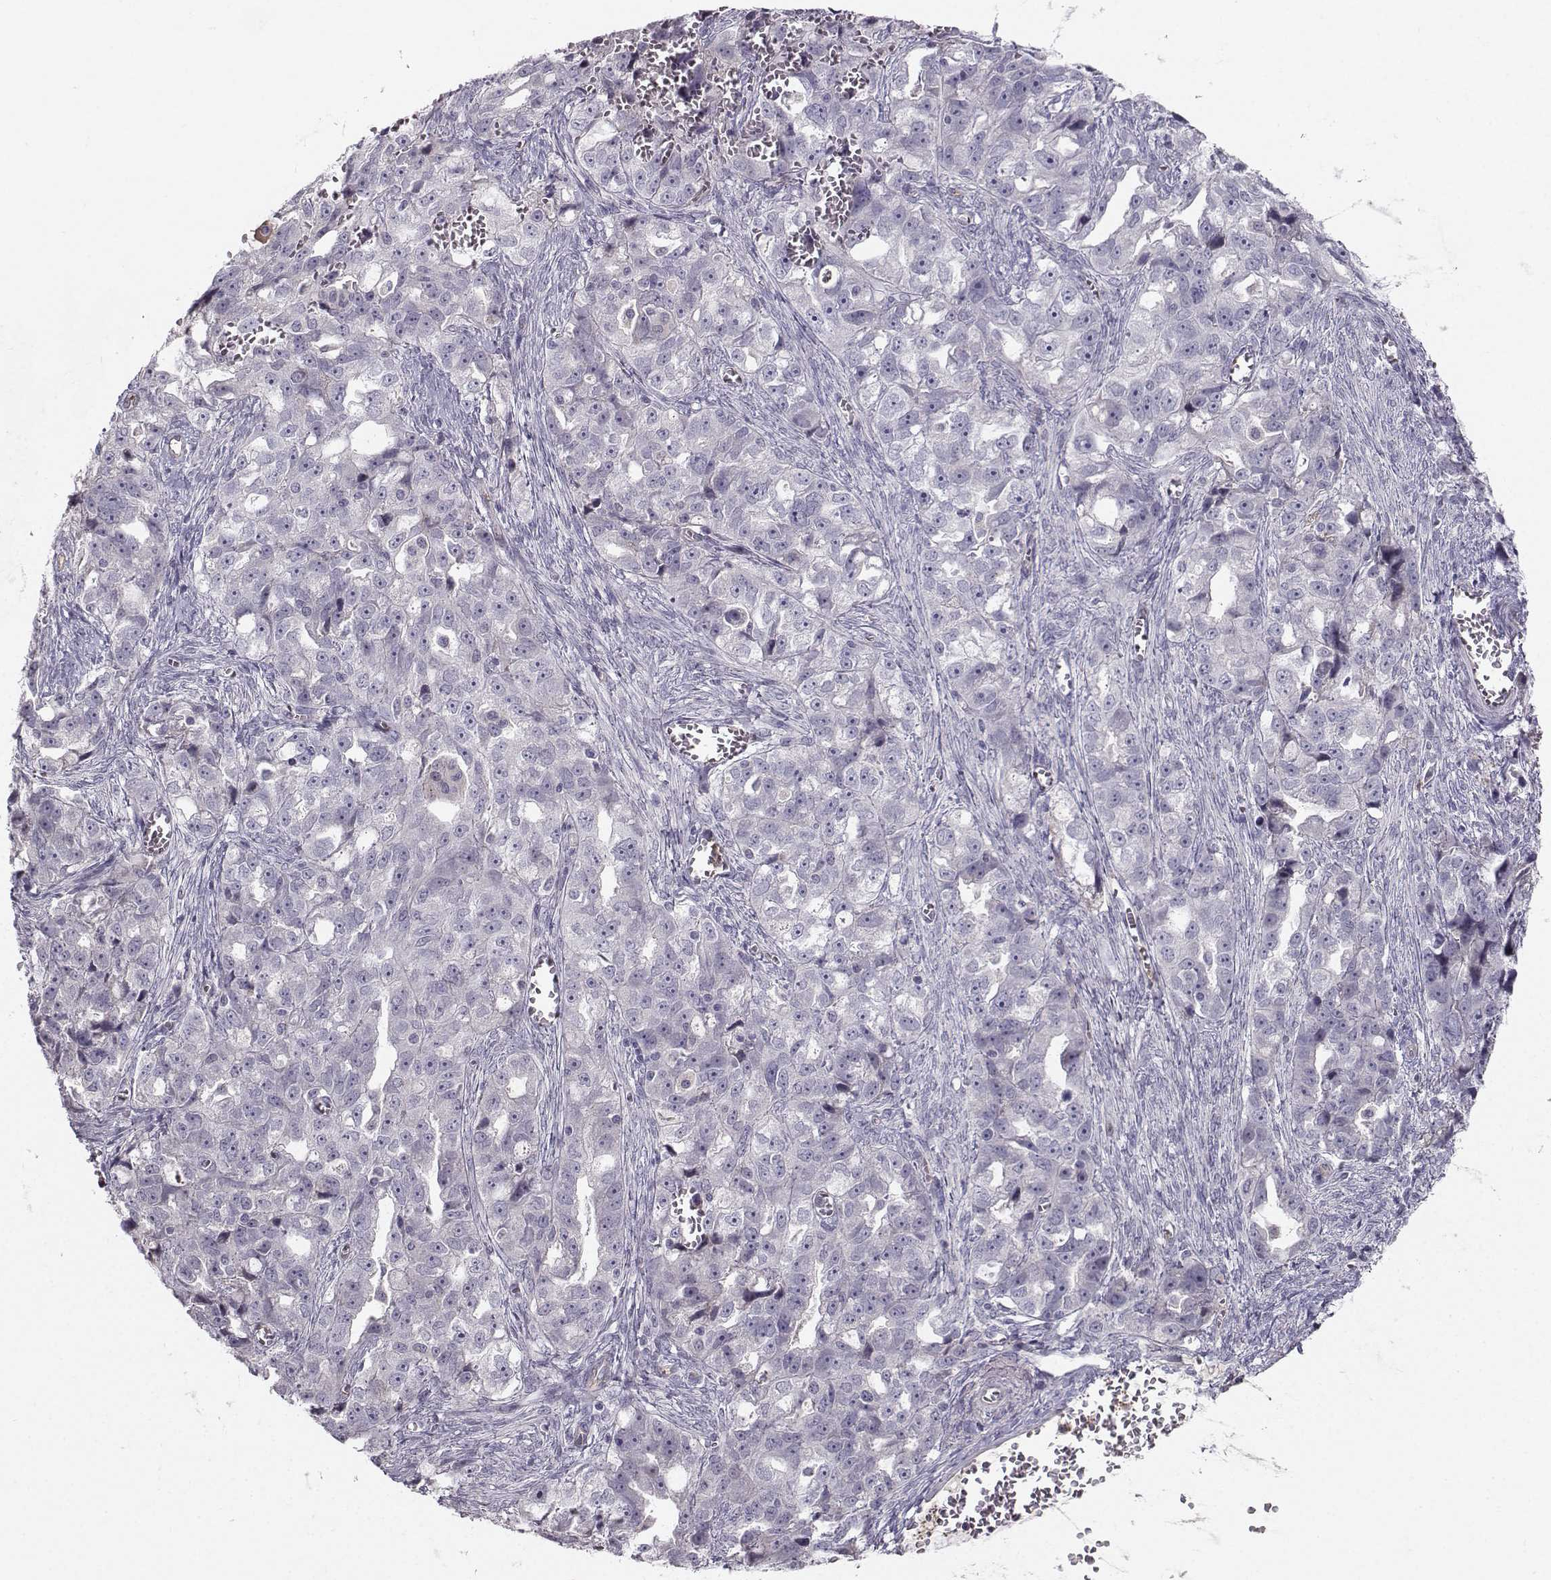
{"staining": {"intensity": "negative", "quantity": "none", "location": "none"}, "tissue": "ovarian cancer", "cell_type": "Tumor cells", "image_type": "cancer", "snomed": [{"axis": "morphology", "description": "Cystadenocarcinoma, serous, NOS"}, {"axis": "topography", "description": "Ovary"}], "caption": "The micrograph reveals no significant positivity in tumor cells of ovarian serous cystadenocarcinoma.", "gene": "OPRD1", "patient": {"sex": "female", "age": 51}}